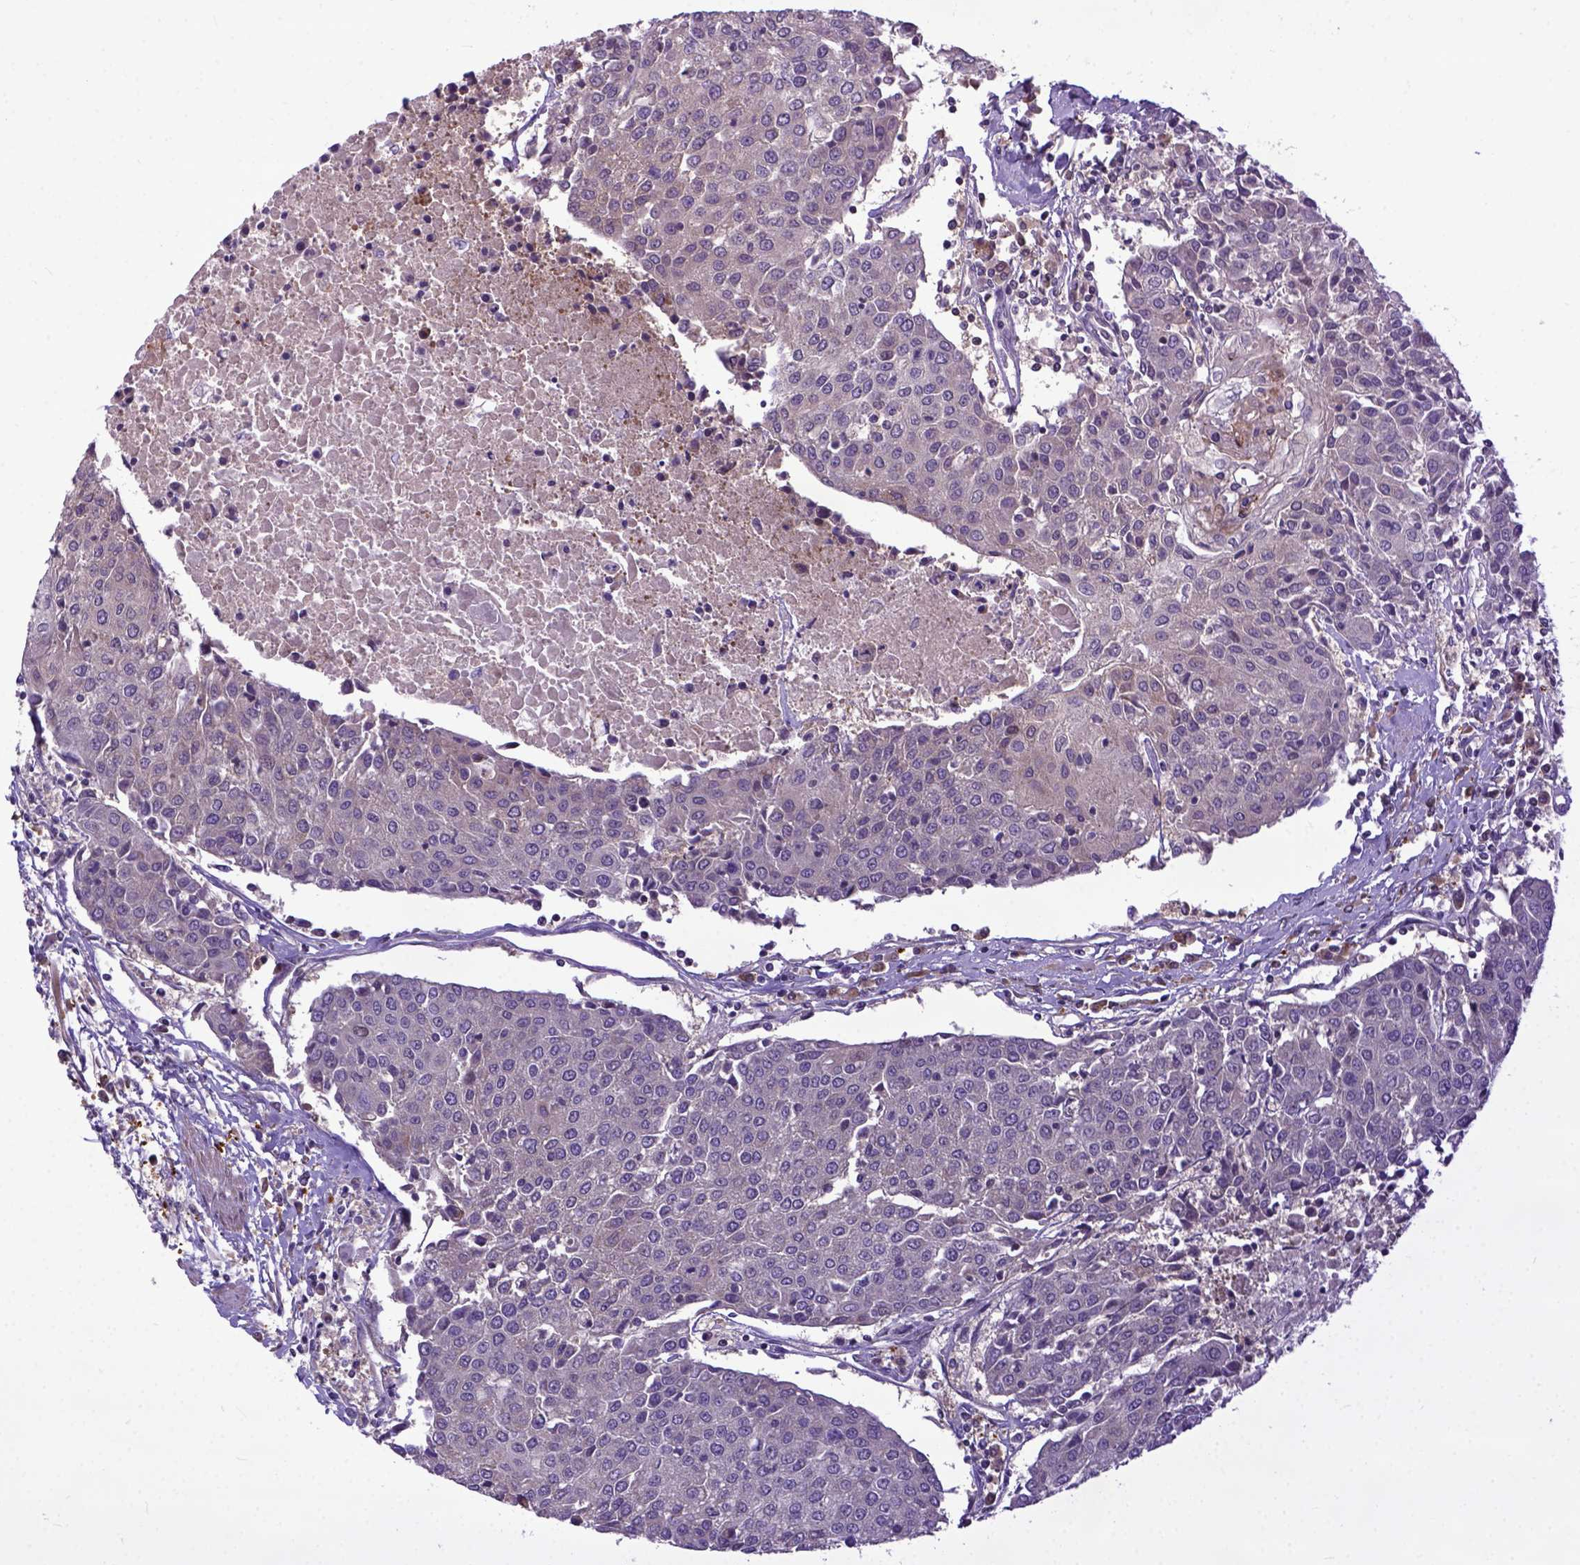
{"staining": {"intensity": "weak", "quantity": "<25%", "location": "cytoplasmic/membranous"}, "tissue": "urothelial cancer", "cell_type": "Tumor cells", "image_type": "cancer", "snomed": [{"axis": "morphology", "description": "Urothelial carcinoma, High grade"}, {"axis": "topography", "description": "Urinary bladder"}], "caption": "There is no significant staining in tumor cells of urothelial cancer. (DAB IHC with hematoxylin counter stain).", "gene": "CPNE1", "patient": {"sex": "female", "age": 85}}